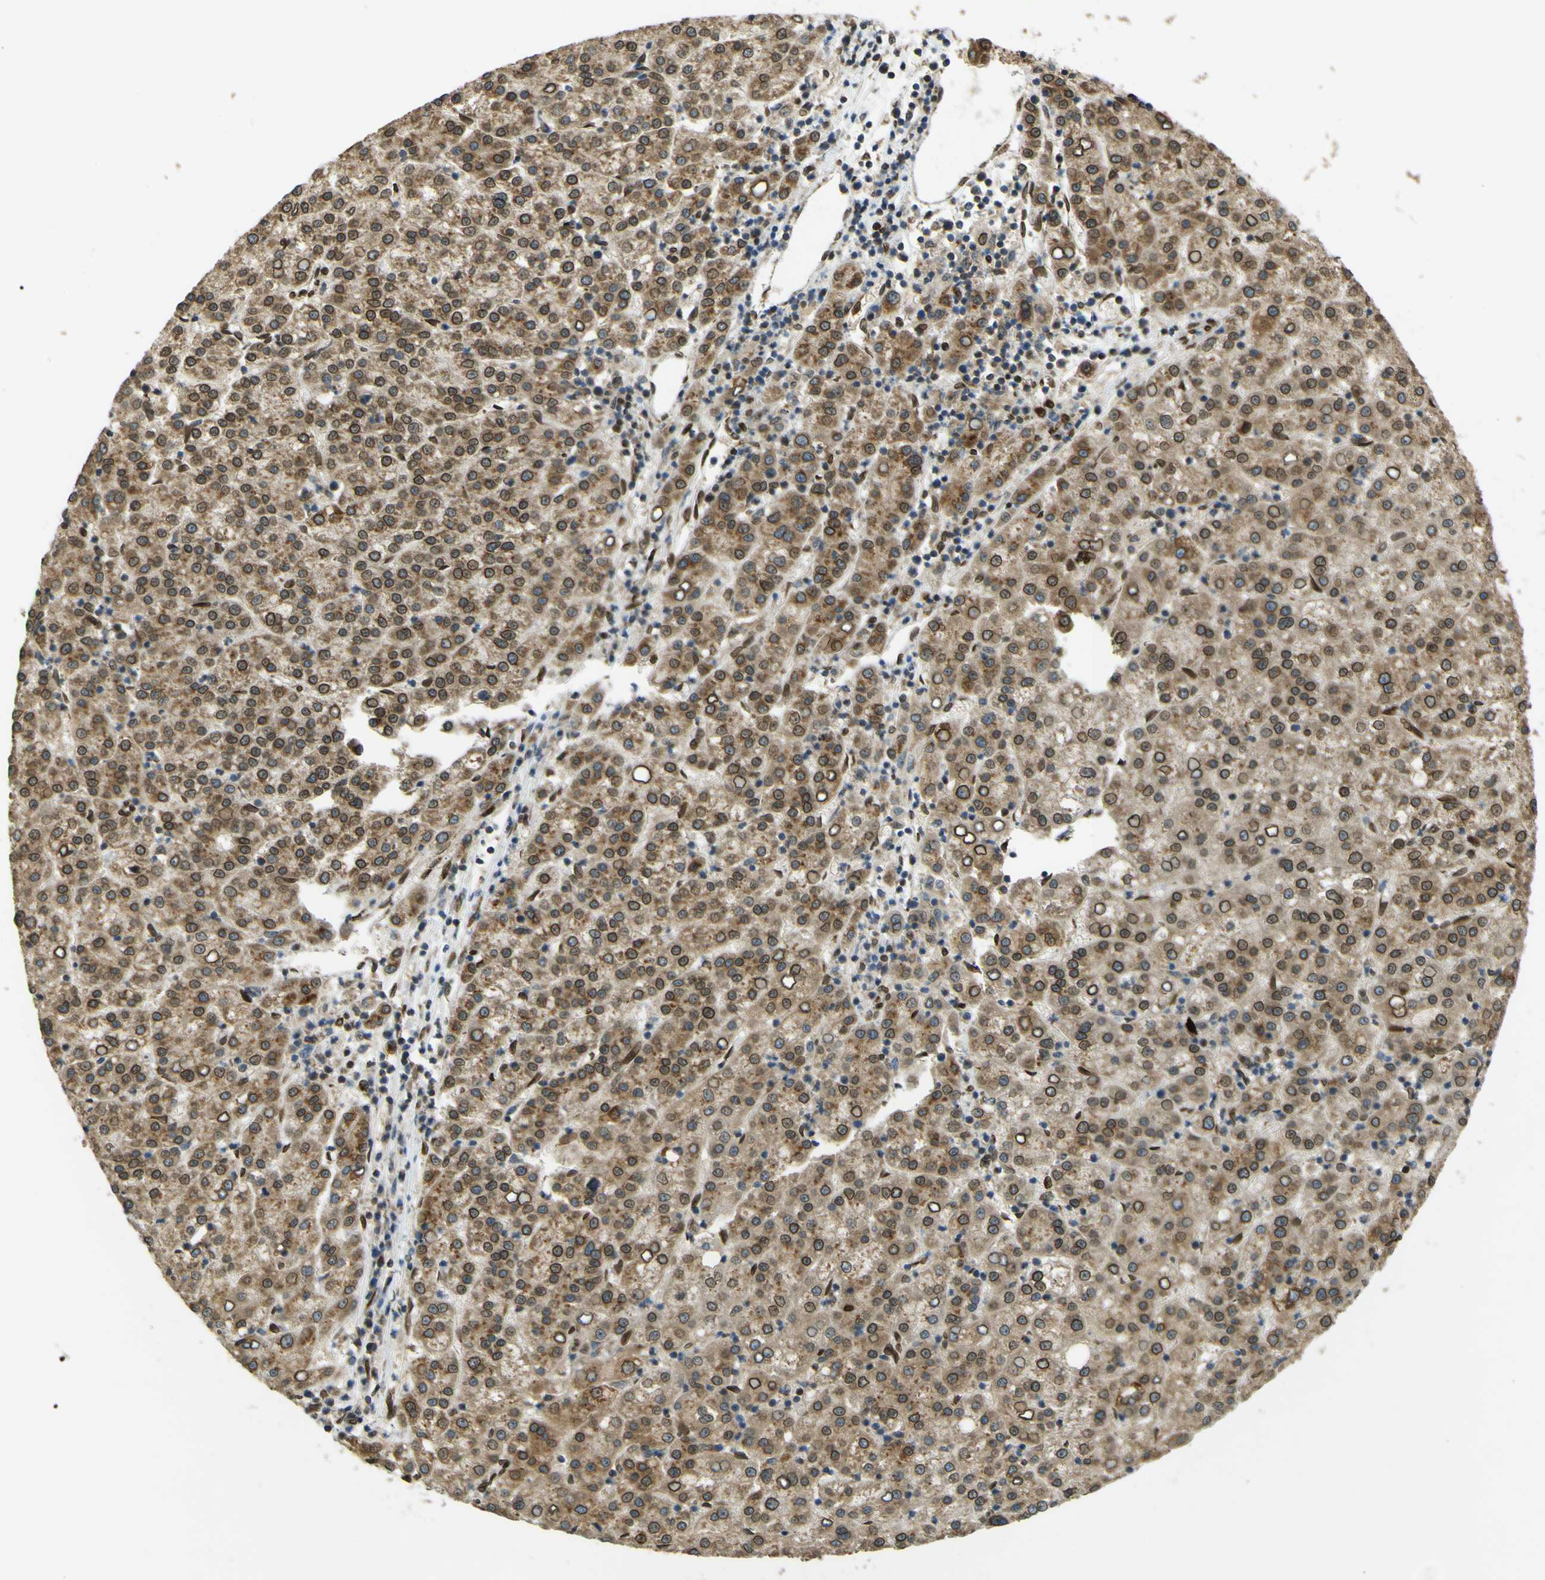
{"staining": {"intensity": "moderate", "quantity": ">75%", "location": "cytoplasmic/membranous,nuclear"}, "tissue": "liver cancer", "cell_type": "Tumor cells", "image_type": "cancer", "snomed": [{"axis": "morphology", "description": "Carcinoma, Hepatocellular, NOS"}, {"axis": "topography", "description": "Liver"}], "caption": "DAB (3,3'-diaminobenzidine) immunohistochemical staining of human liver cancer exhibits moderate cytoplasmic/membranous and nuclear protein expression in approximately >75% of tumor cells.", "gene": "GALNT1", "patient": {"sex": "female", "age": 58}}